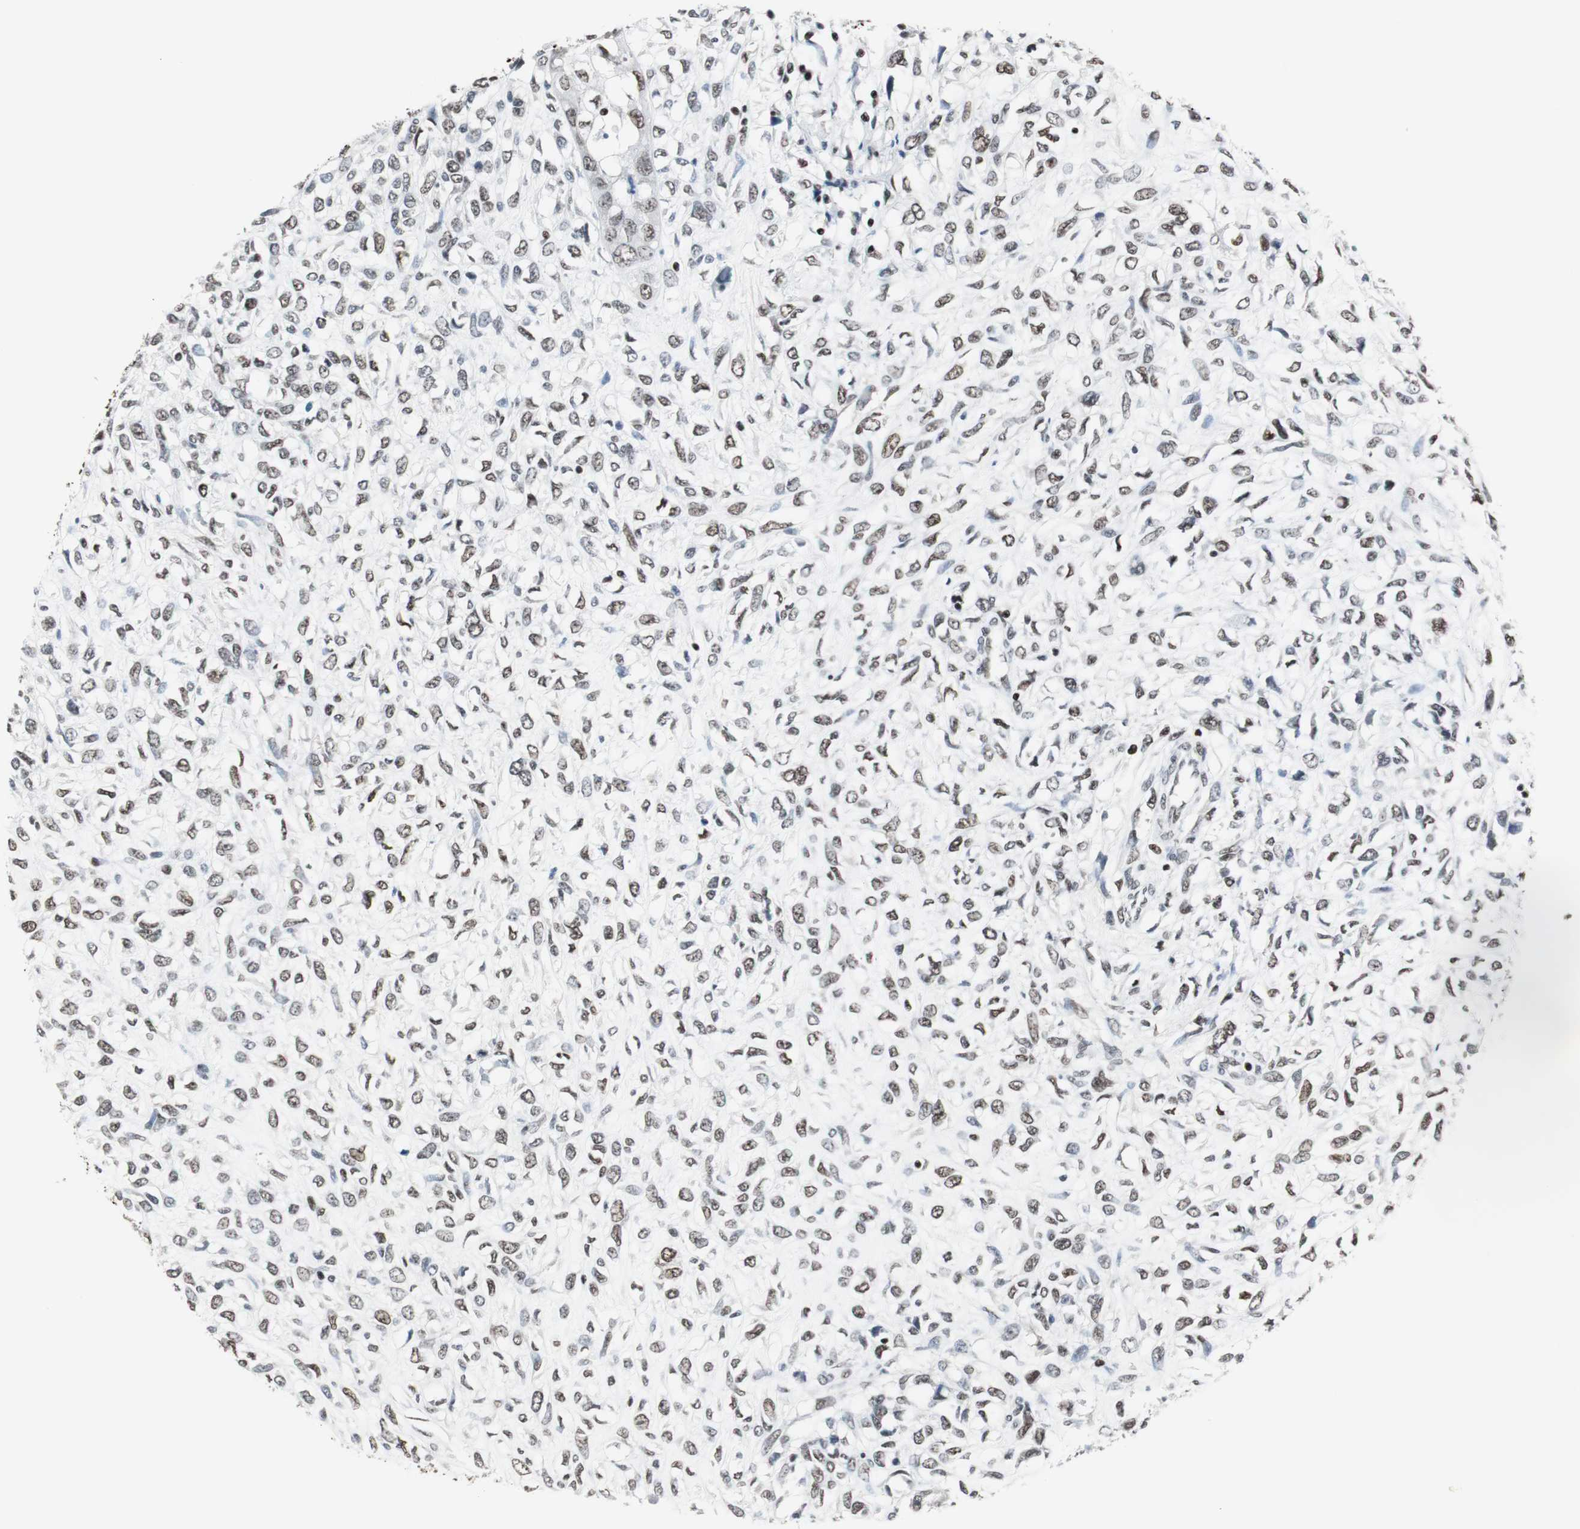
{"staining": {"intensity": "moderate", "quantity": ">75%", "location": "nuclear"}, "tissue": "head and neck cancer", "cell_type": "Tumor cells", "image_type": "cancer", "snomed": [{"axis": "morphology", "description": "Necrosis, NOS"}, {"axis": "morphology", "description": "Neoplasm, malignant, NOS"}, {"axis": "topography", "description": "Salivary gland"}, {"axis": "topography", "description": "Head-Neck"}], "caption": "Head and neck cancer (neoplasm (malignant)) stained with a protein marker displays moderate staining in tumor cells.", "gene": "RAD9A", "patient": {"sex": "male", "age": 43}}